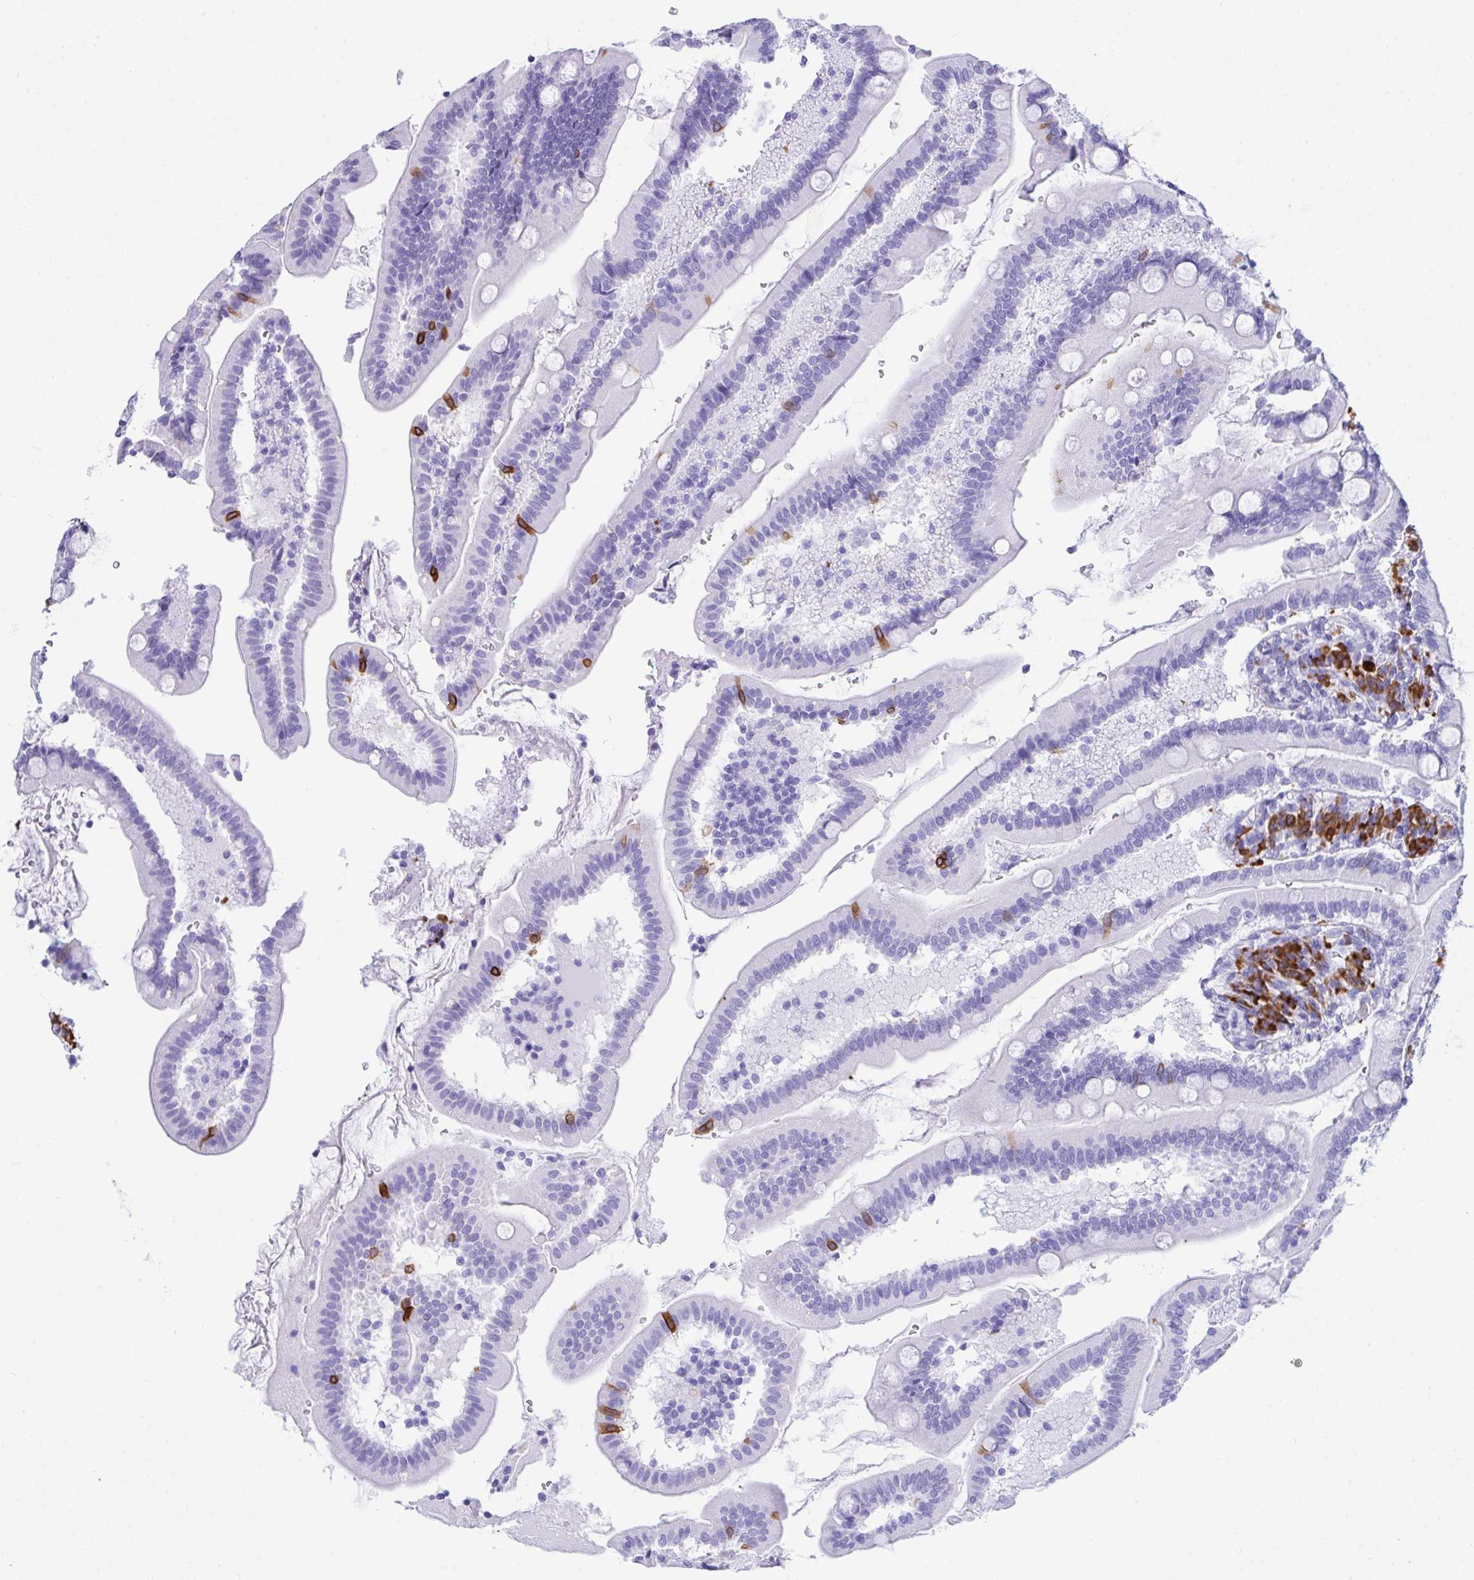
{"staining": {"intensity": "negative", "quantity": "none", "location": "none"}, "tissue": "duodenum", "cell_type": "Glandular cells", "image_type": "normal", "snomed": [{"axis": "morphology", "description": "Normal tissue, NOS"}, {"axis": "topography", "description": "Duodenum"}], "caption": "High power microscopy histopathology image of an IHC micrograph of benign duodenum, revealing no significant positivity in glandular cells.", "gene": "BEST4", "patient": {"sex": "female", "age": 67}}